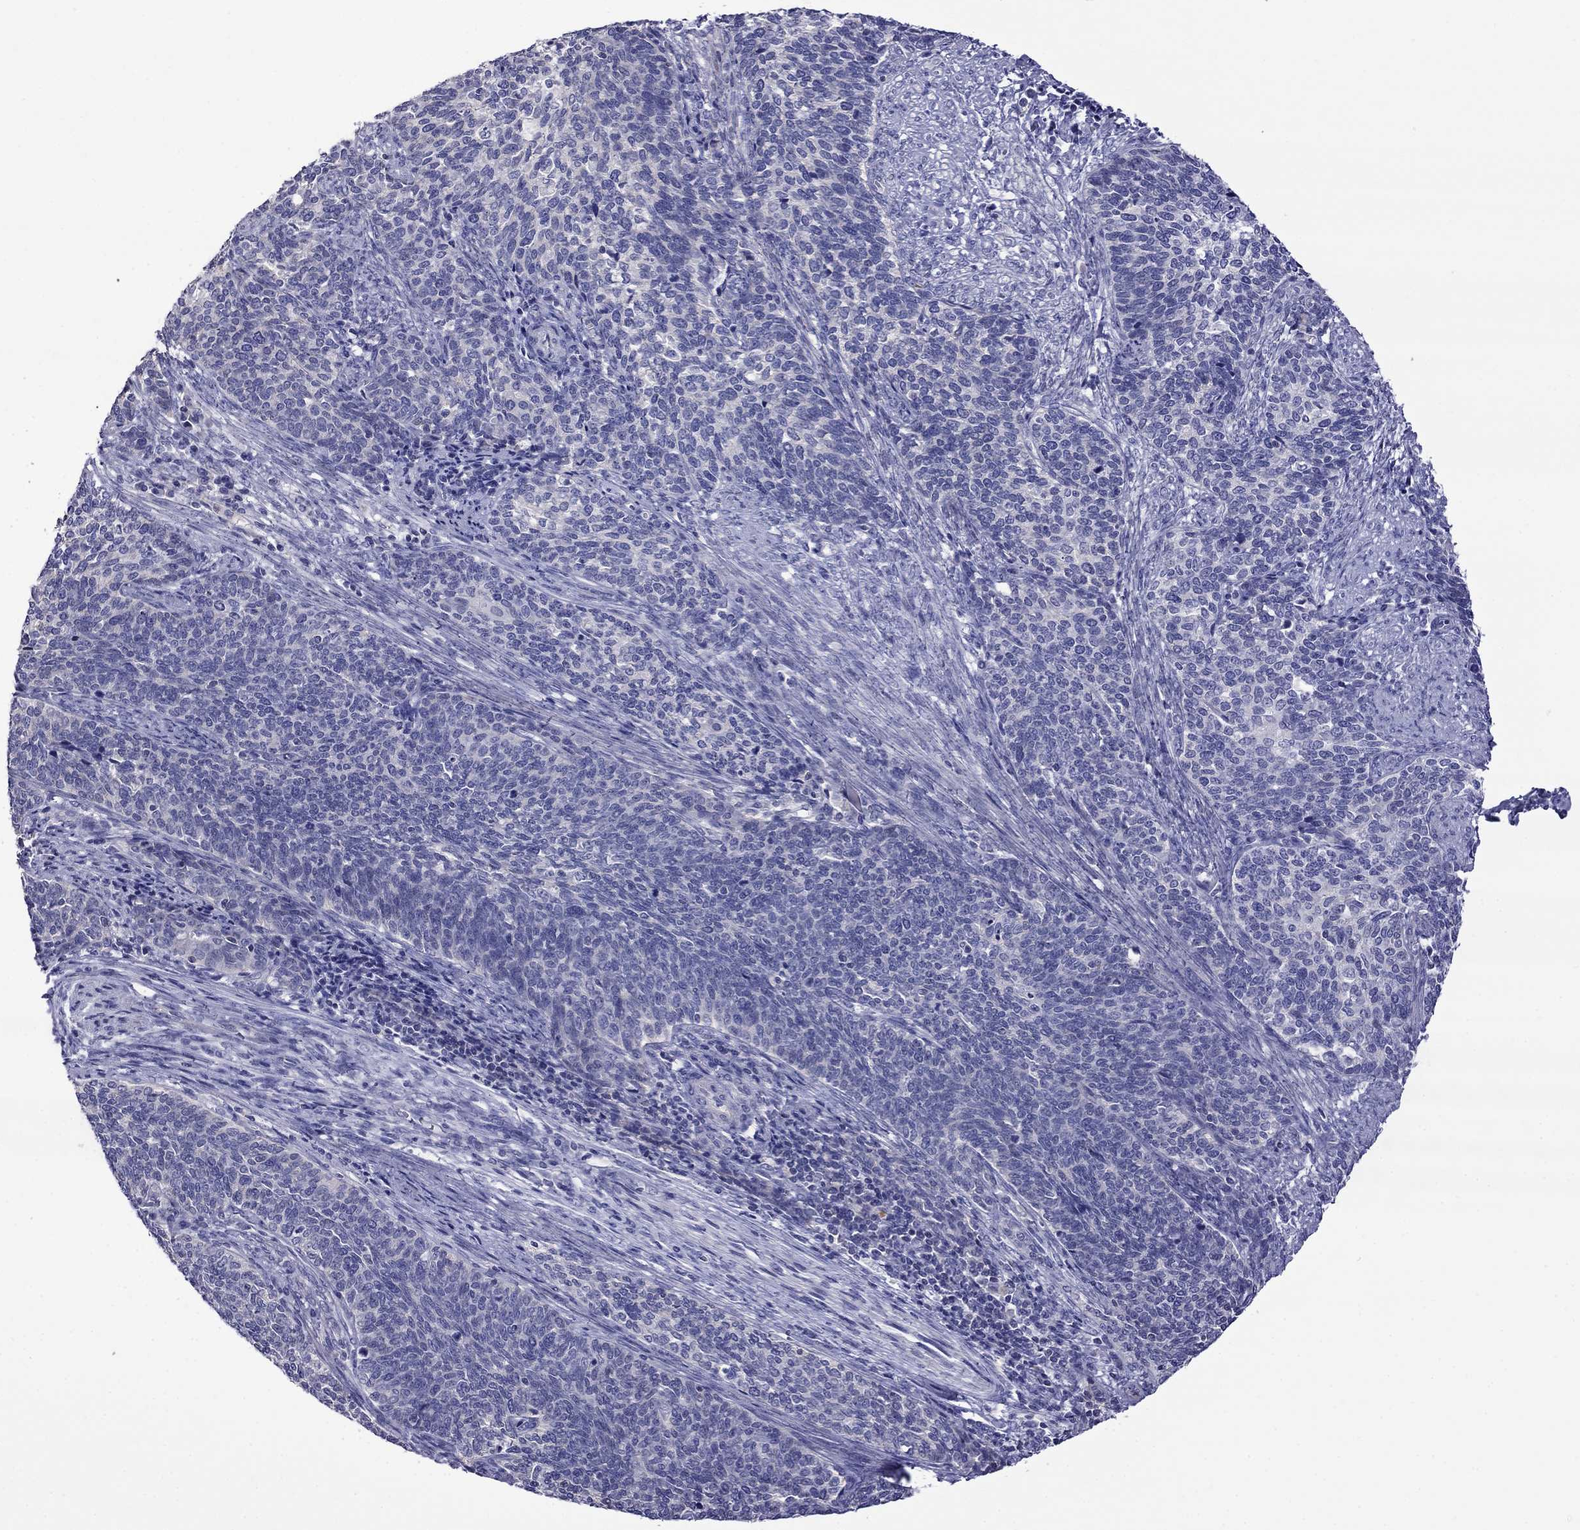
{"staining": {"intensity": "negative", "quantity": "none", "location": "none"}, "tissue": "cervical cancer", "cell_type": "Tumor cells", "image_type": "cancer", "snomed": [{"axis": "morphology", "description": "Squamous cell carcinoma, NOS"}, {"axis": "topography", "description": "Cervix"}], "caption": "A high-resolution histopathology image shows immunohistochemistry staining of cervical squamous cell carcinoma, which reveals no significant positivity in tumor cells.", "gene": "STAR", "patient": {"sex": "female", "age": 39}}